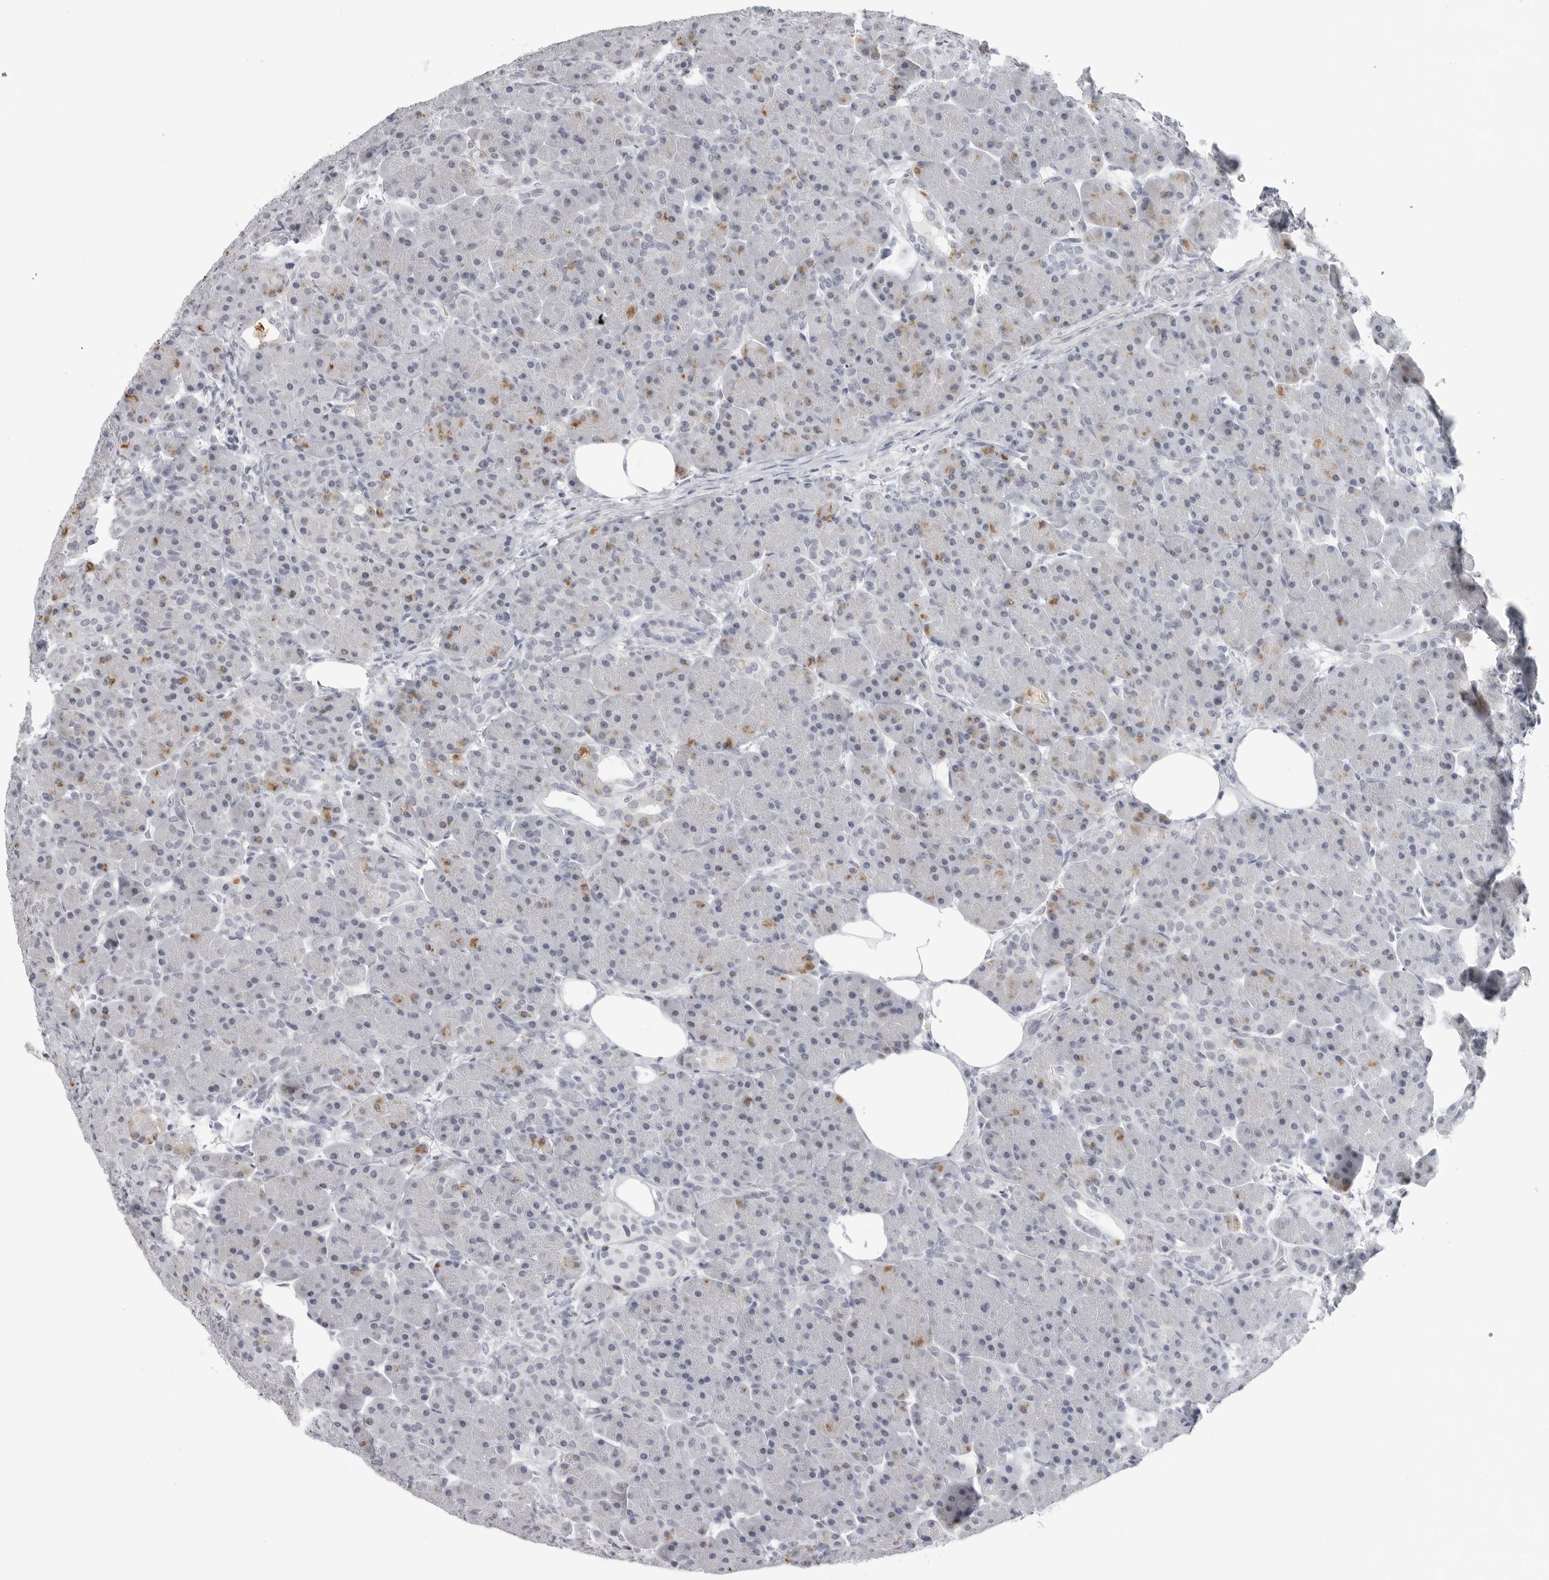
{"staining": {"intensity": "negative", "quantity": "none", "location": "none"}, "tissue": "pancreas", "cell_type": "Exocrine glandular cells", "image_type": "normal", "snomed": [{"axis": "morphology", "description": "Normal tissue, NOS"}, {"axis": "topography", "description": "Pancreas"}], "caption": "Immunohistochemical staining of unremarkable pancreas exhibits no significant staining in exocrine glandular cells. Brightfield microscopy of IHC stained with DAB (3,3'-diaminobenzidine) (brown) and hematoxylin (blue), captured at high magnification.", "gene": "PGA3", "patient": {"sex": "male", "age": 63}}